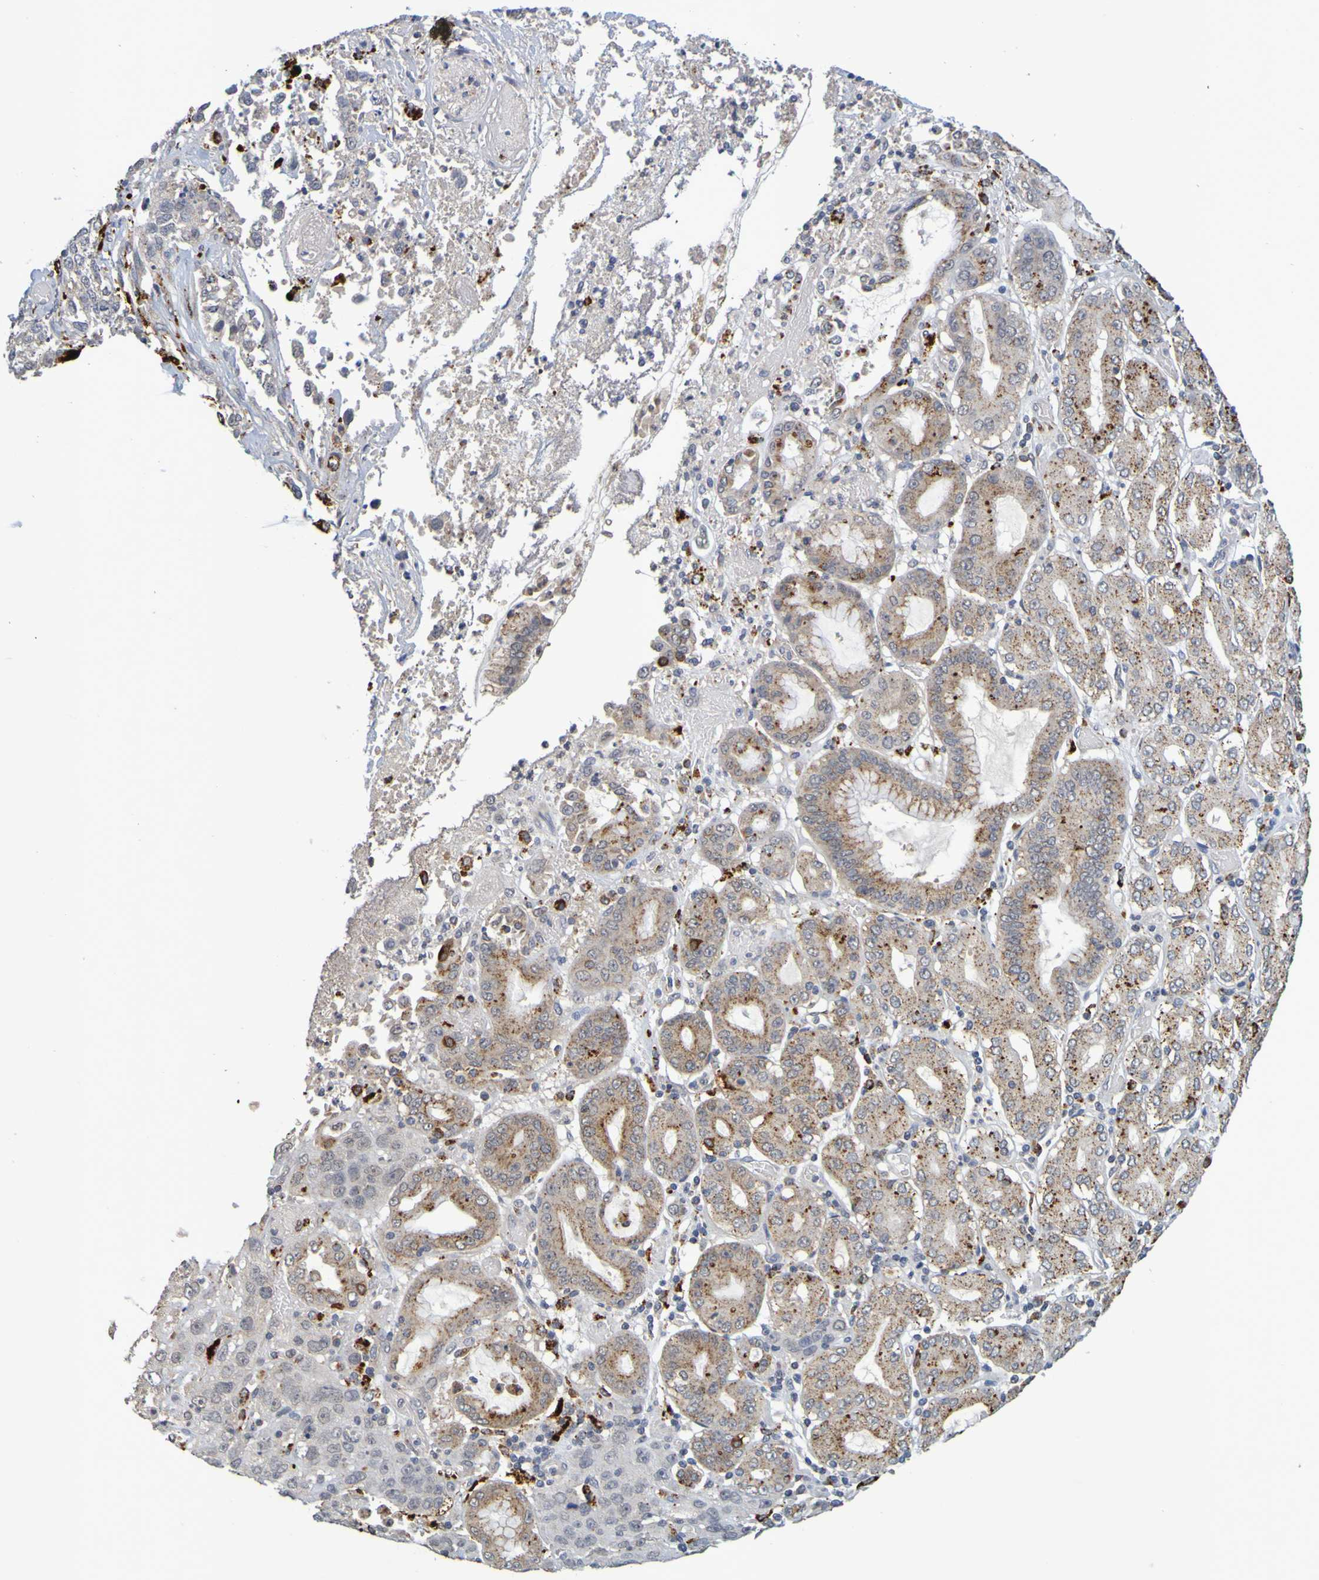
{"staining": {"intensity": "moderate", "quantity": "25%-75%", "location": "cytoplasmic/membranous"}, "tissue": "stomach cancer", "cell_type": "Tumor cells", "image_type": "cancer", "snomed": [{"axis": "morphology", "description": "Normal tissue, NOS"}, {"axis": "morphology", "description": "Adenocarcinoma, NOS"}, {"axis": "topography", "description": "Stomach"}], "caption": "A high-resolution histopathology image shows immunohistochemistry staining of stomach adenocarcinoma, which displays moderate cytoplasmic/membranous staining in approximately 25%-75% of tumor cells.", "gene": "TPH1", "patient": {"sex": "male", "age": 48}}